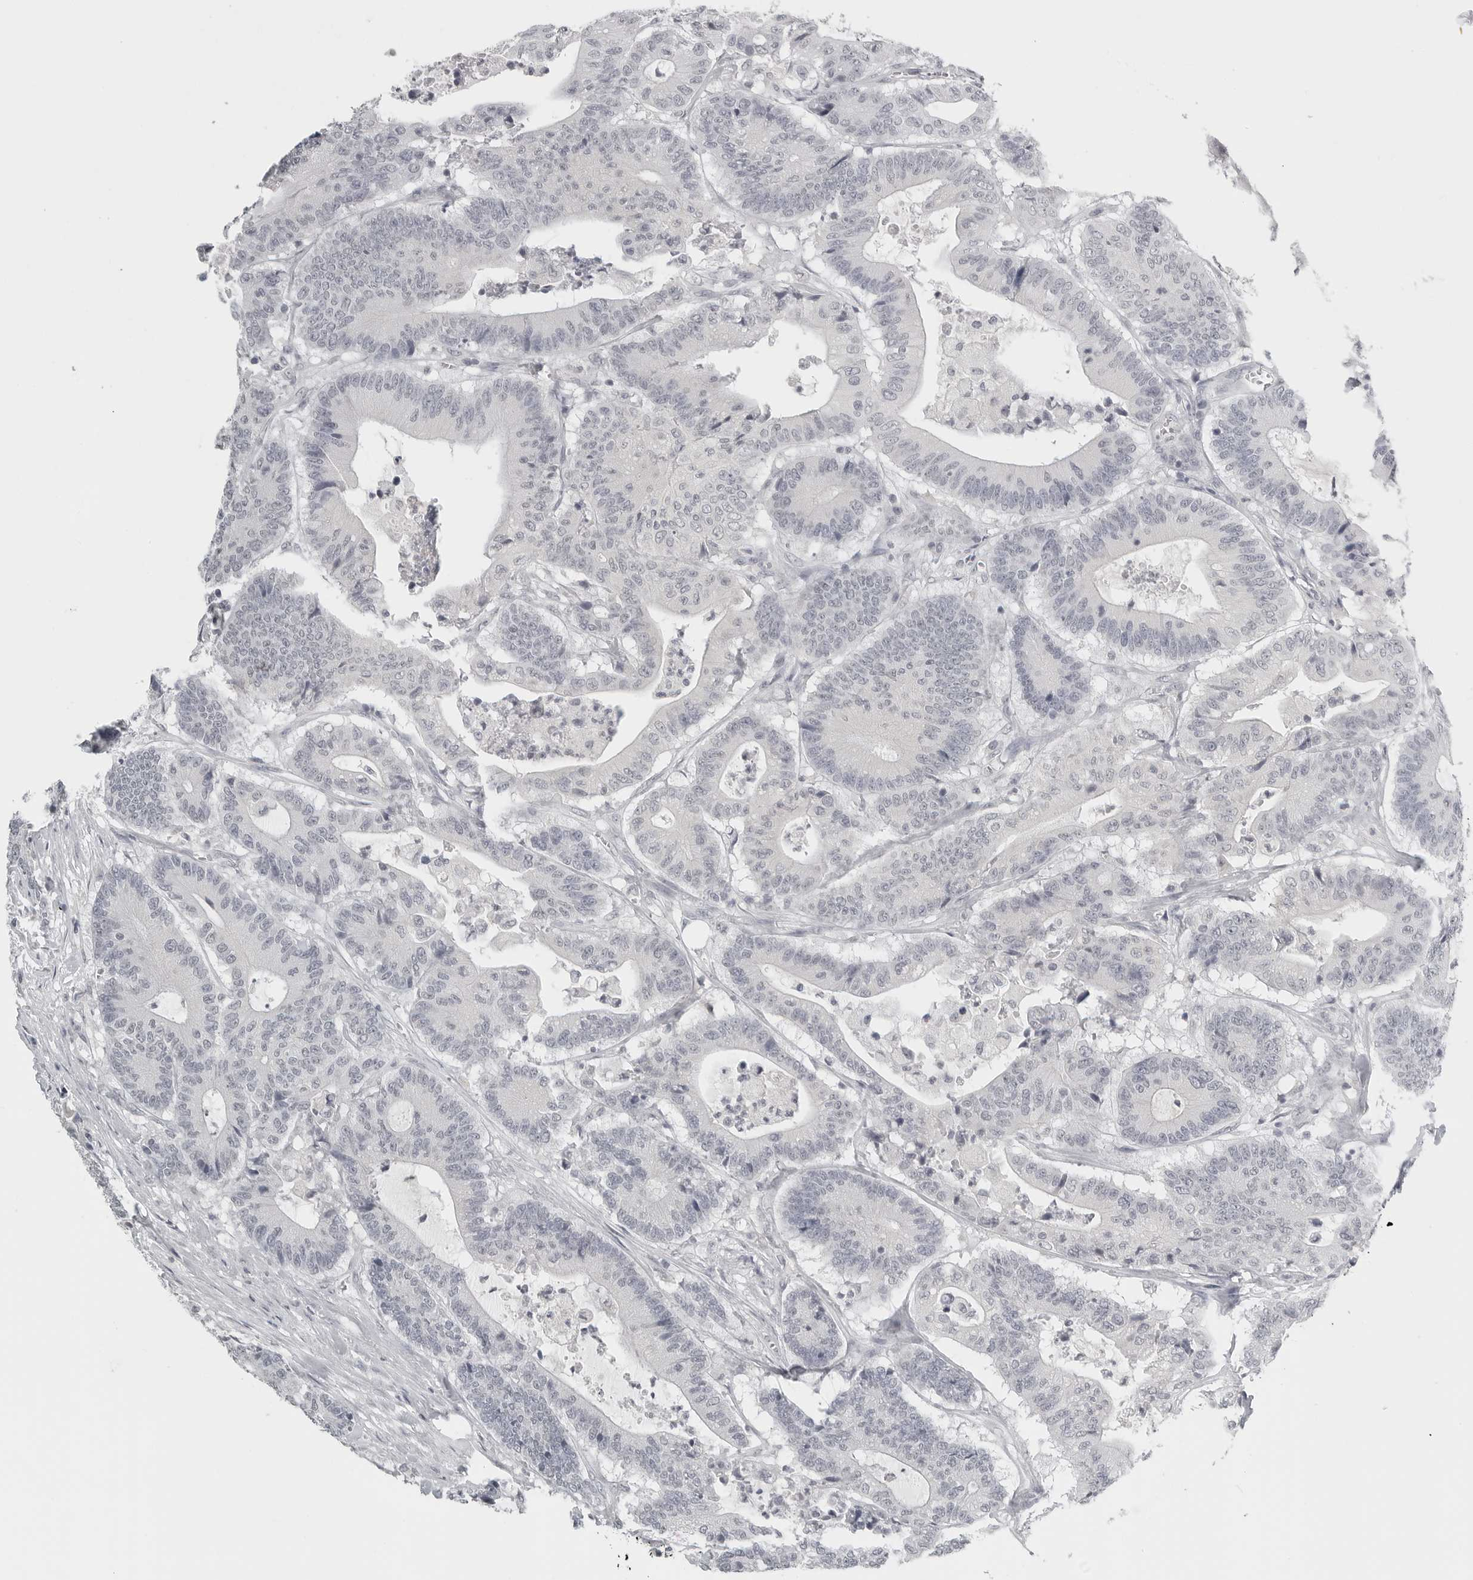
{"staining": {"intensity": "negative", "quantity": "none", "location": "none"}, "tissue": "colorectal cancer", "cell_type": "Tumor cells", "image_type": "cancer", "snomed": [{"axis": "morphology", "description": "Adenocarcinoma, NOS"}, {"axis": "topography", "description": "Colon"}], "caption": "DAB immunohistochemical staining of human adenocarcinoma (colorectal) exhibits no significant expression in tumor cells.", "gene": "BPIFA1", "patient": {"sex": "female", "age": 84}}